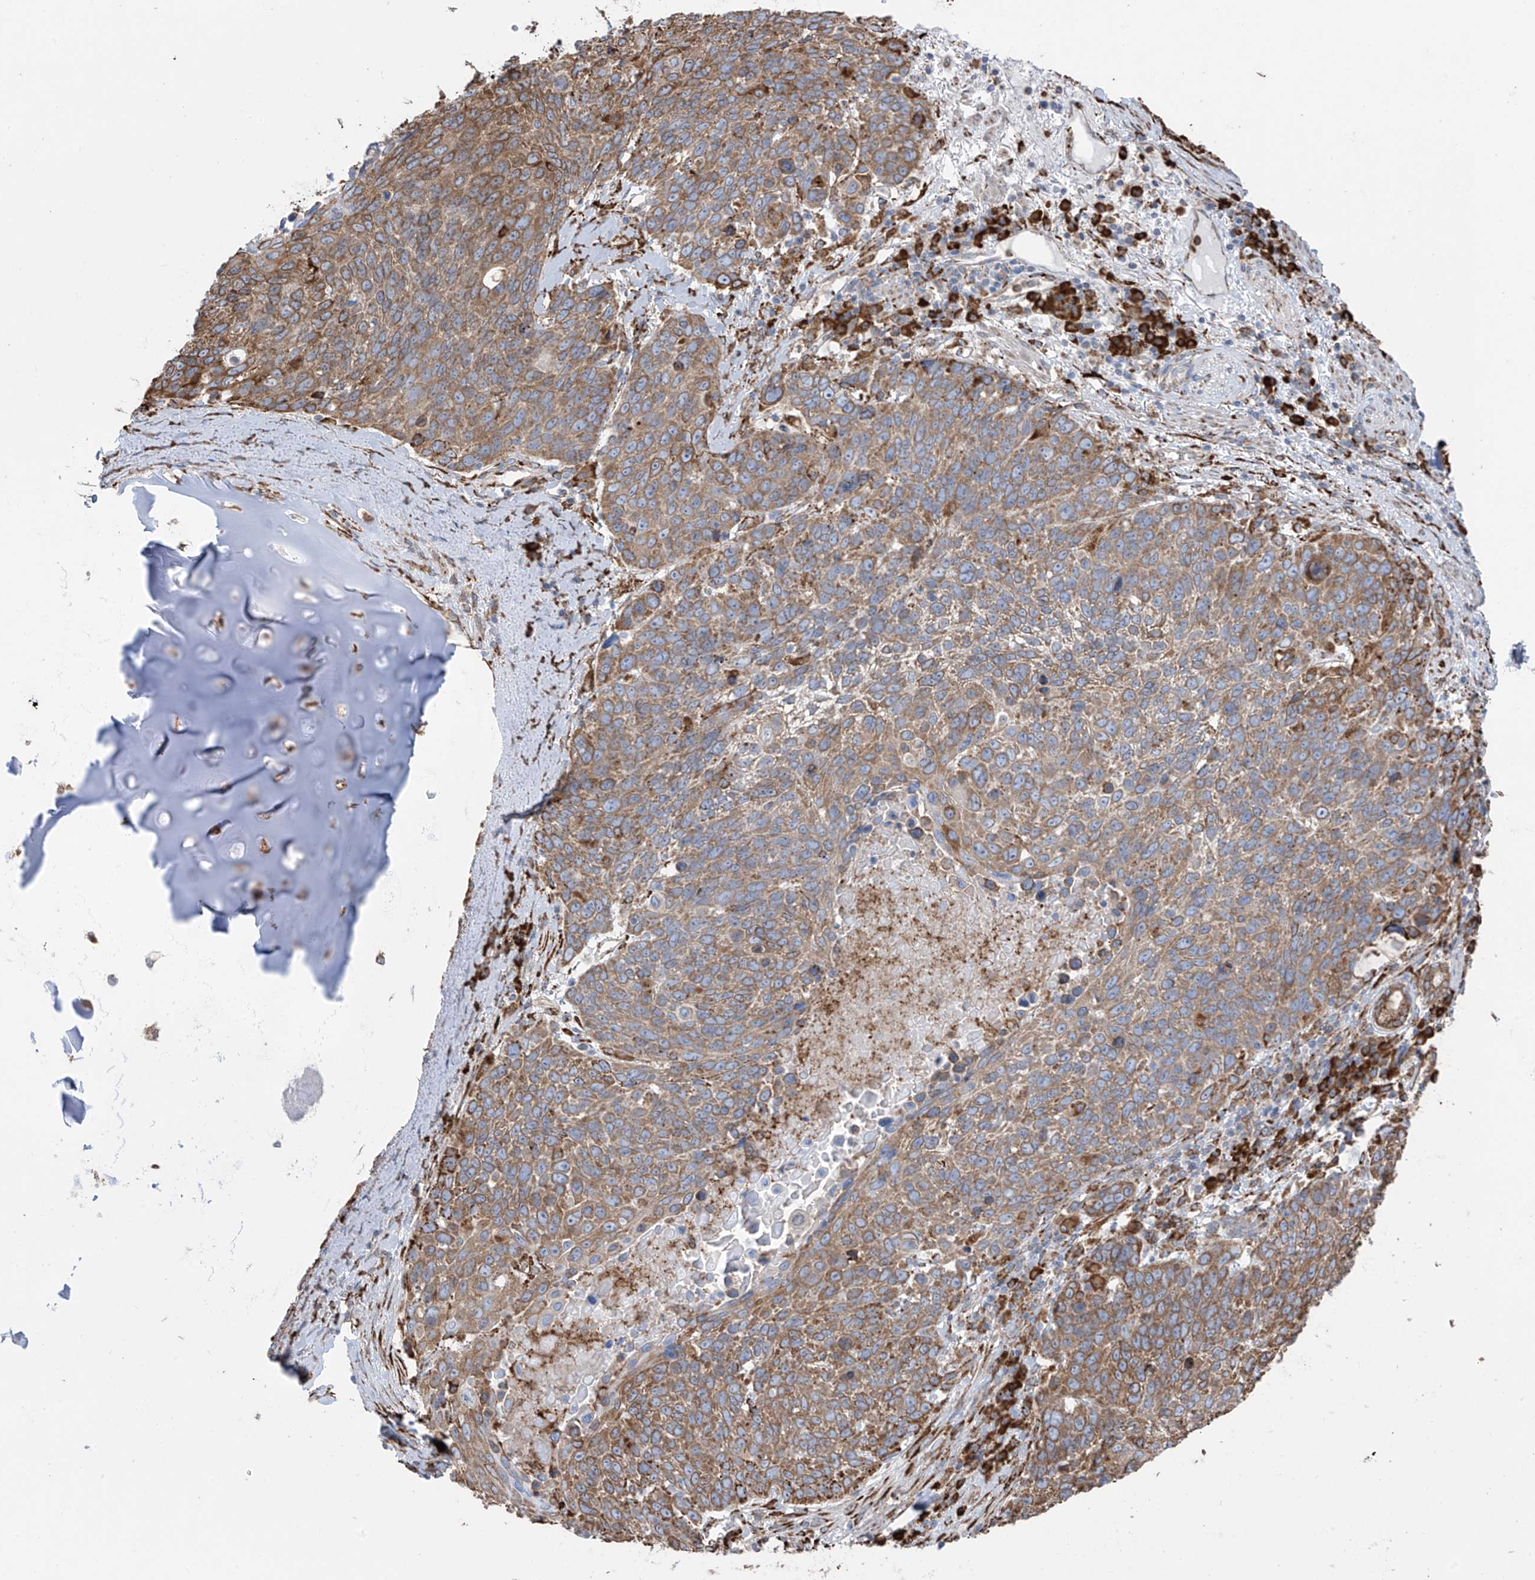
{"staining": {"intensity": "moderate", "quantity": ">75%", "location": "cytoplasmic/membranous"}, "tissue": "lung cancer", "cell_type": "Tumor cells", "image_type": "cancer", "snomed": [{"axis": "morphology", "description": "Squamous cell carcinoma, NOS"}, {"axis": "topography", "description": "Lung"}], "caption": "A photomicrograph of human squamous cell carcinoma (lung) stained for a protein demonstrates moderate cytoplasmic/membranous brown staining in tumor cells. (Brightfield microscopy of DAB IHC at high magnification).", "gene": "ZNF354C", "patient": {"sex": "male", "age": 66}}